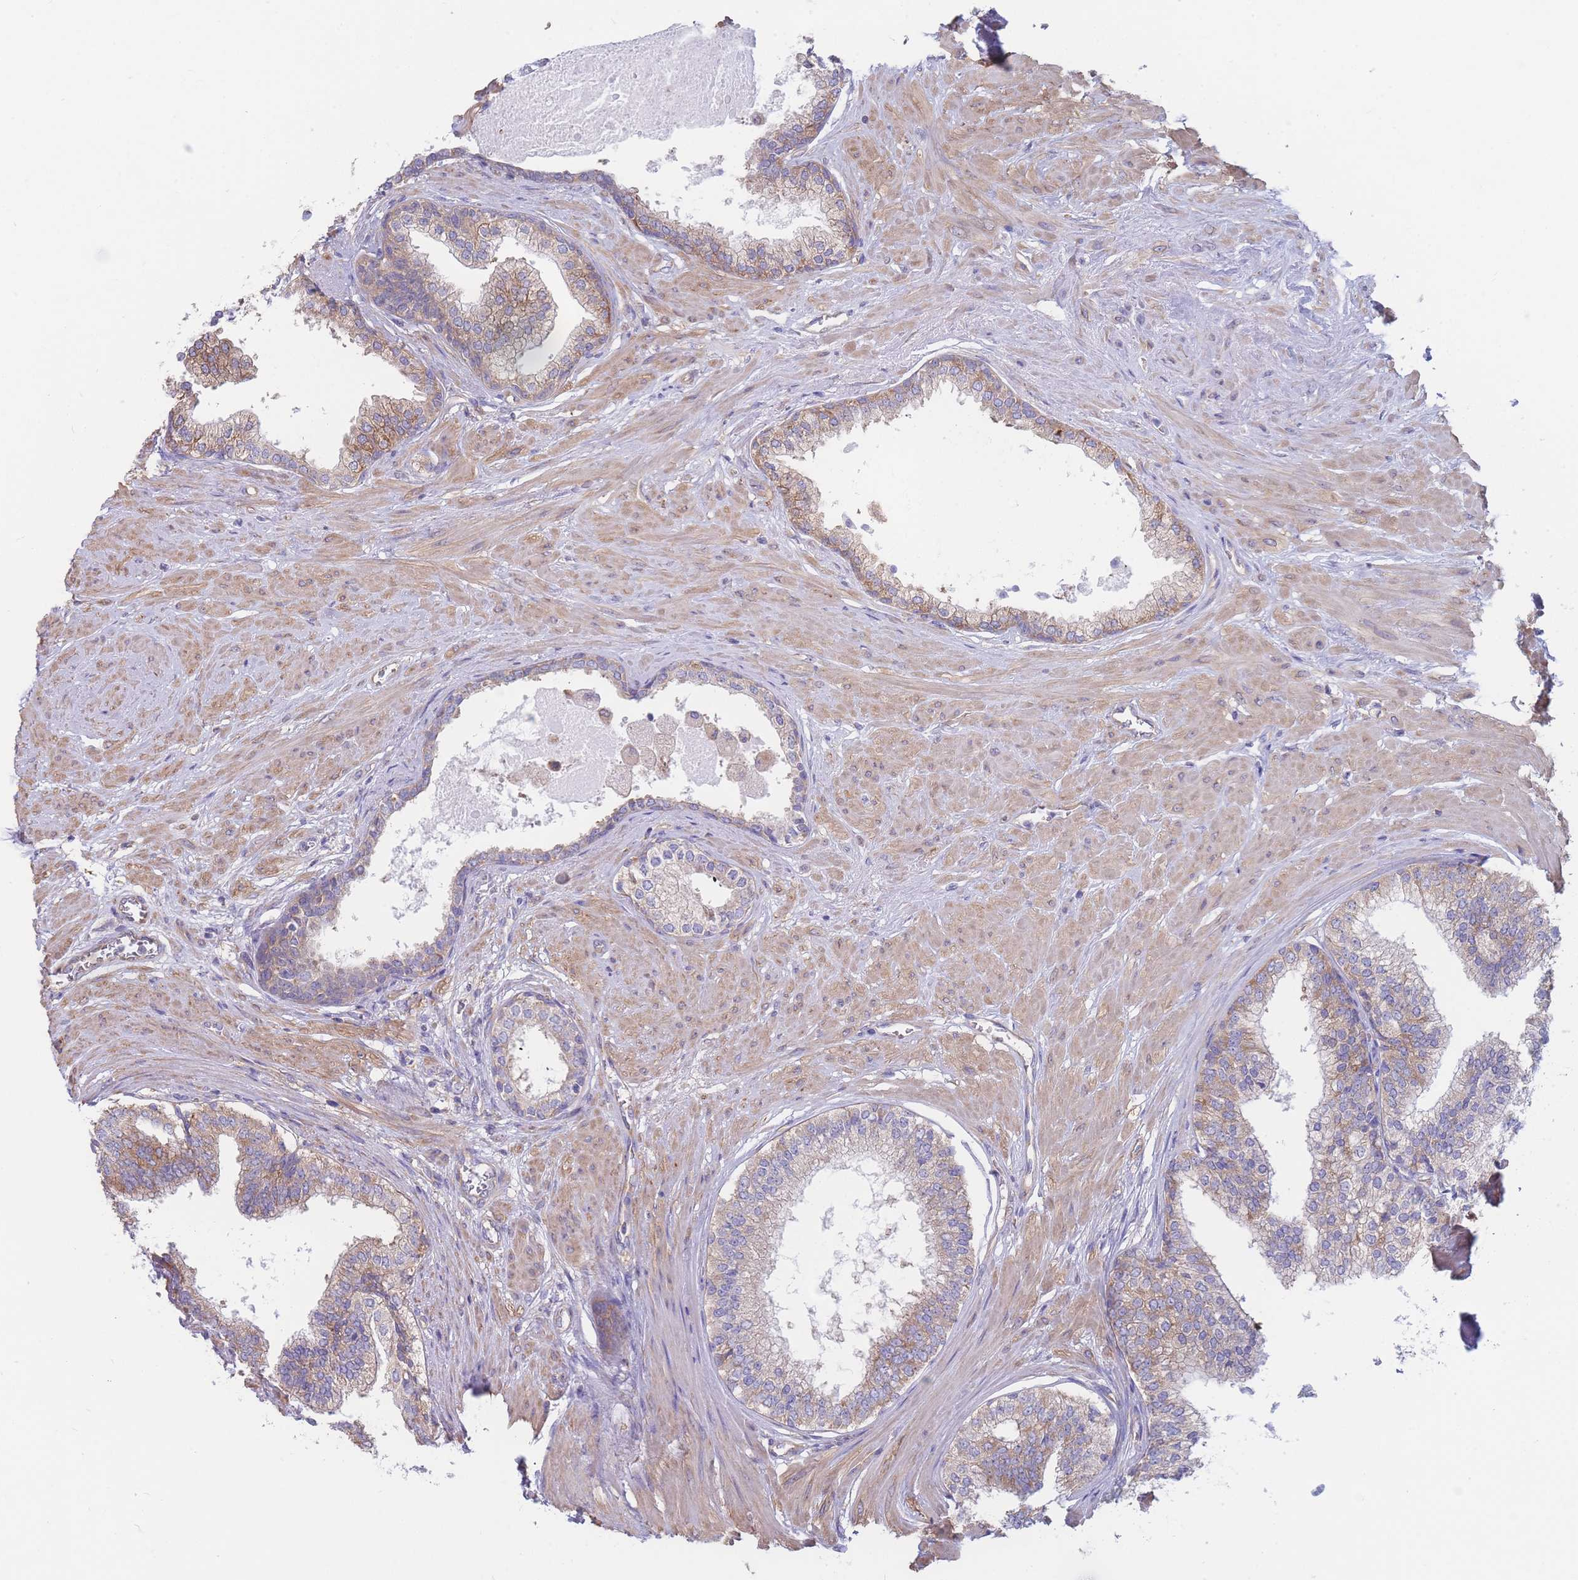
{"staining": {"intensity": "moderate", "quantity": "<25%", "location": "cytoplasmic/membranous"}, "tissue": "prostate", "cell_type": "Glandular cells", "image_type": "normal", "snomed": [{"axis": "morphology", "description": "Normal tissue, NOS"}, {"axis": "topography", "description": "Prostate"}], "caption": "Protein expression analysis of benign prostate displays moderate cytoplasmic/membranous positivity in approximately <25% of glandular cells.", "gene": "RPL8", "patient": {"sex": "male", "age": 57}}